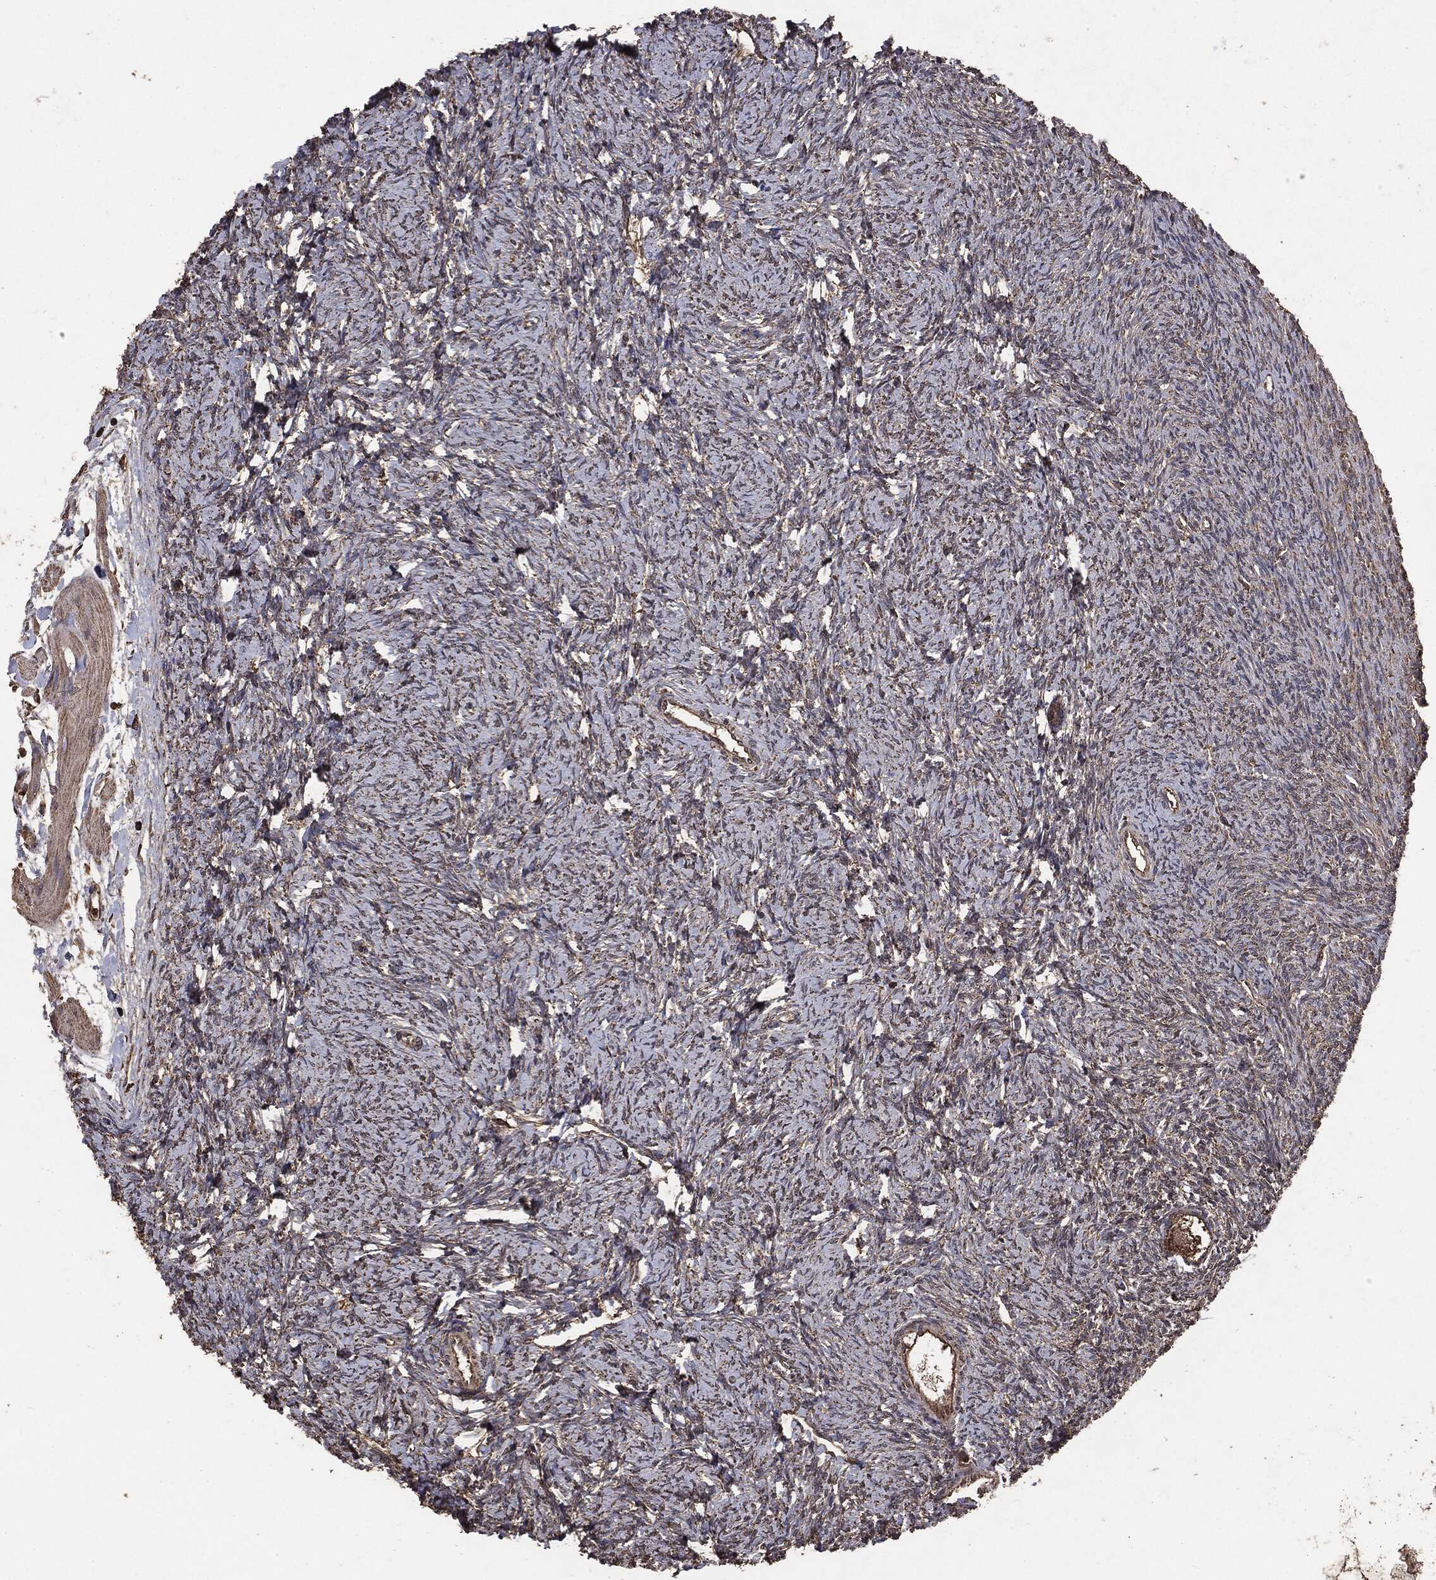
{"staining": {"intensity": "strong", "quantity": ">75%", "location": "cytoplasmic/membranous"}, "tissue": "ovary", "cell_type": "Follicle cells", "image_type": "normal", "snomed": [{"axis": "morphology", "description": "Normal tissue, NOS"}, {"axis": "topography", "description": "Fallopian tube"}, {"axis": "topography", "description": "Ovary"}], "caption": "Immunohistochemistry (DAB) staining of benign ovary exhibits strong cytoplasmic/membranous protein staining in approximately >75% of follicle cells. Nuclei are stained in blue.", "gene": "MTOR", "patient": {"sex": "female", "age": 33}}